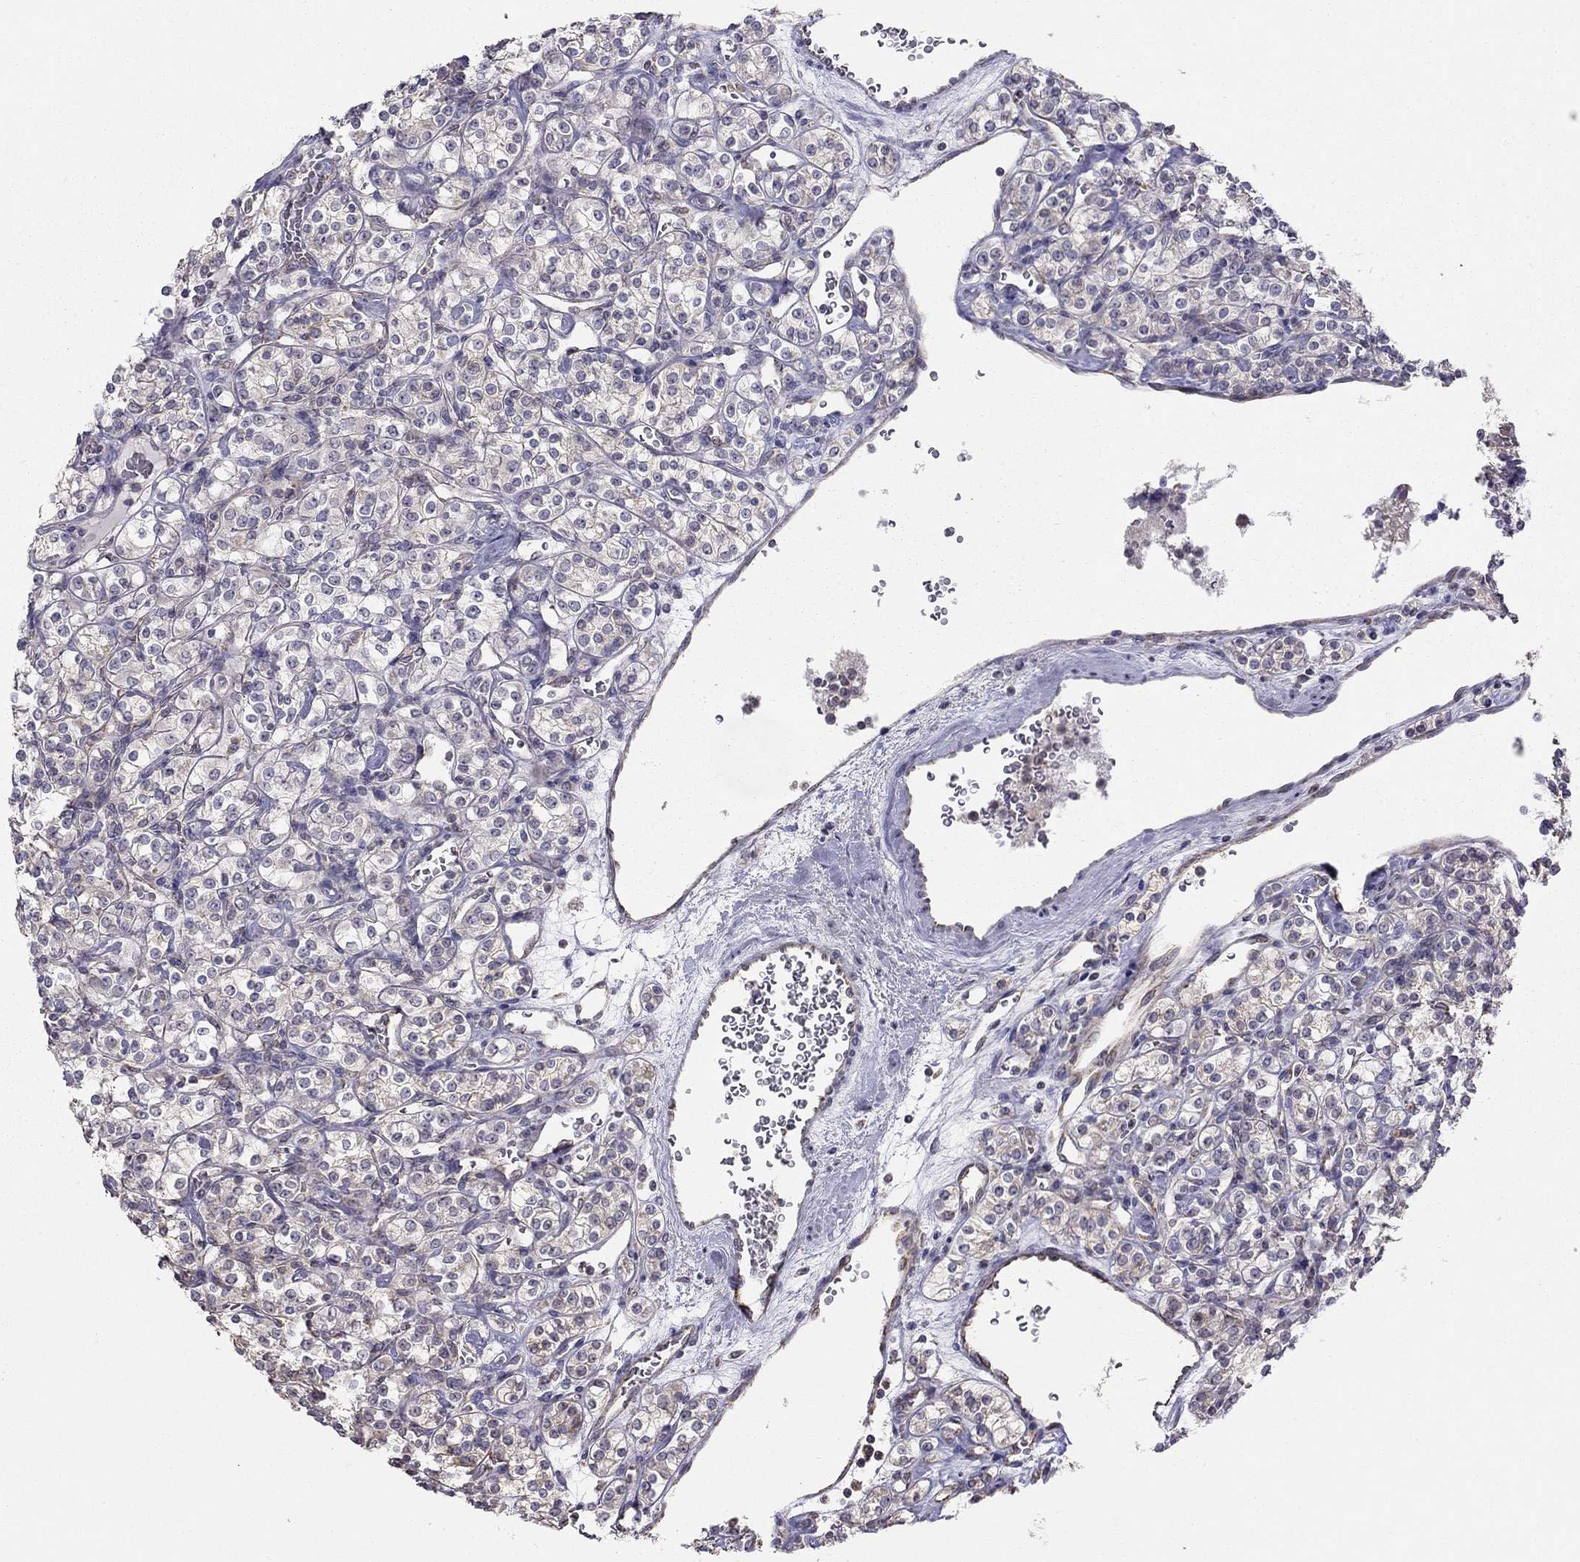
{"staining": {"intensity": "negative", "quantity": "none", "location": "none"}, "tissue": "renal cancer", "cell_type": "Tumor cells", "image_type": "cancer", "snomed": [{"axis": "morphology", "description": "Adenocarcinoma, NOS"}, {"axis": "topography", "description": "Kidney"}], "caption": "Image shows no significant protein staining in tumor cells of renal cancer (adenocarcinoma).", "gene": "LRIT3", "patient": {"sex": "male", "age": 77}}